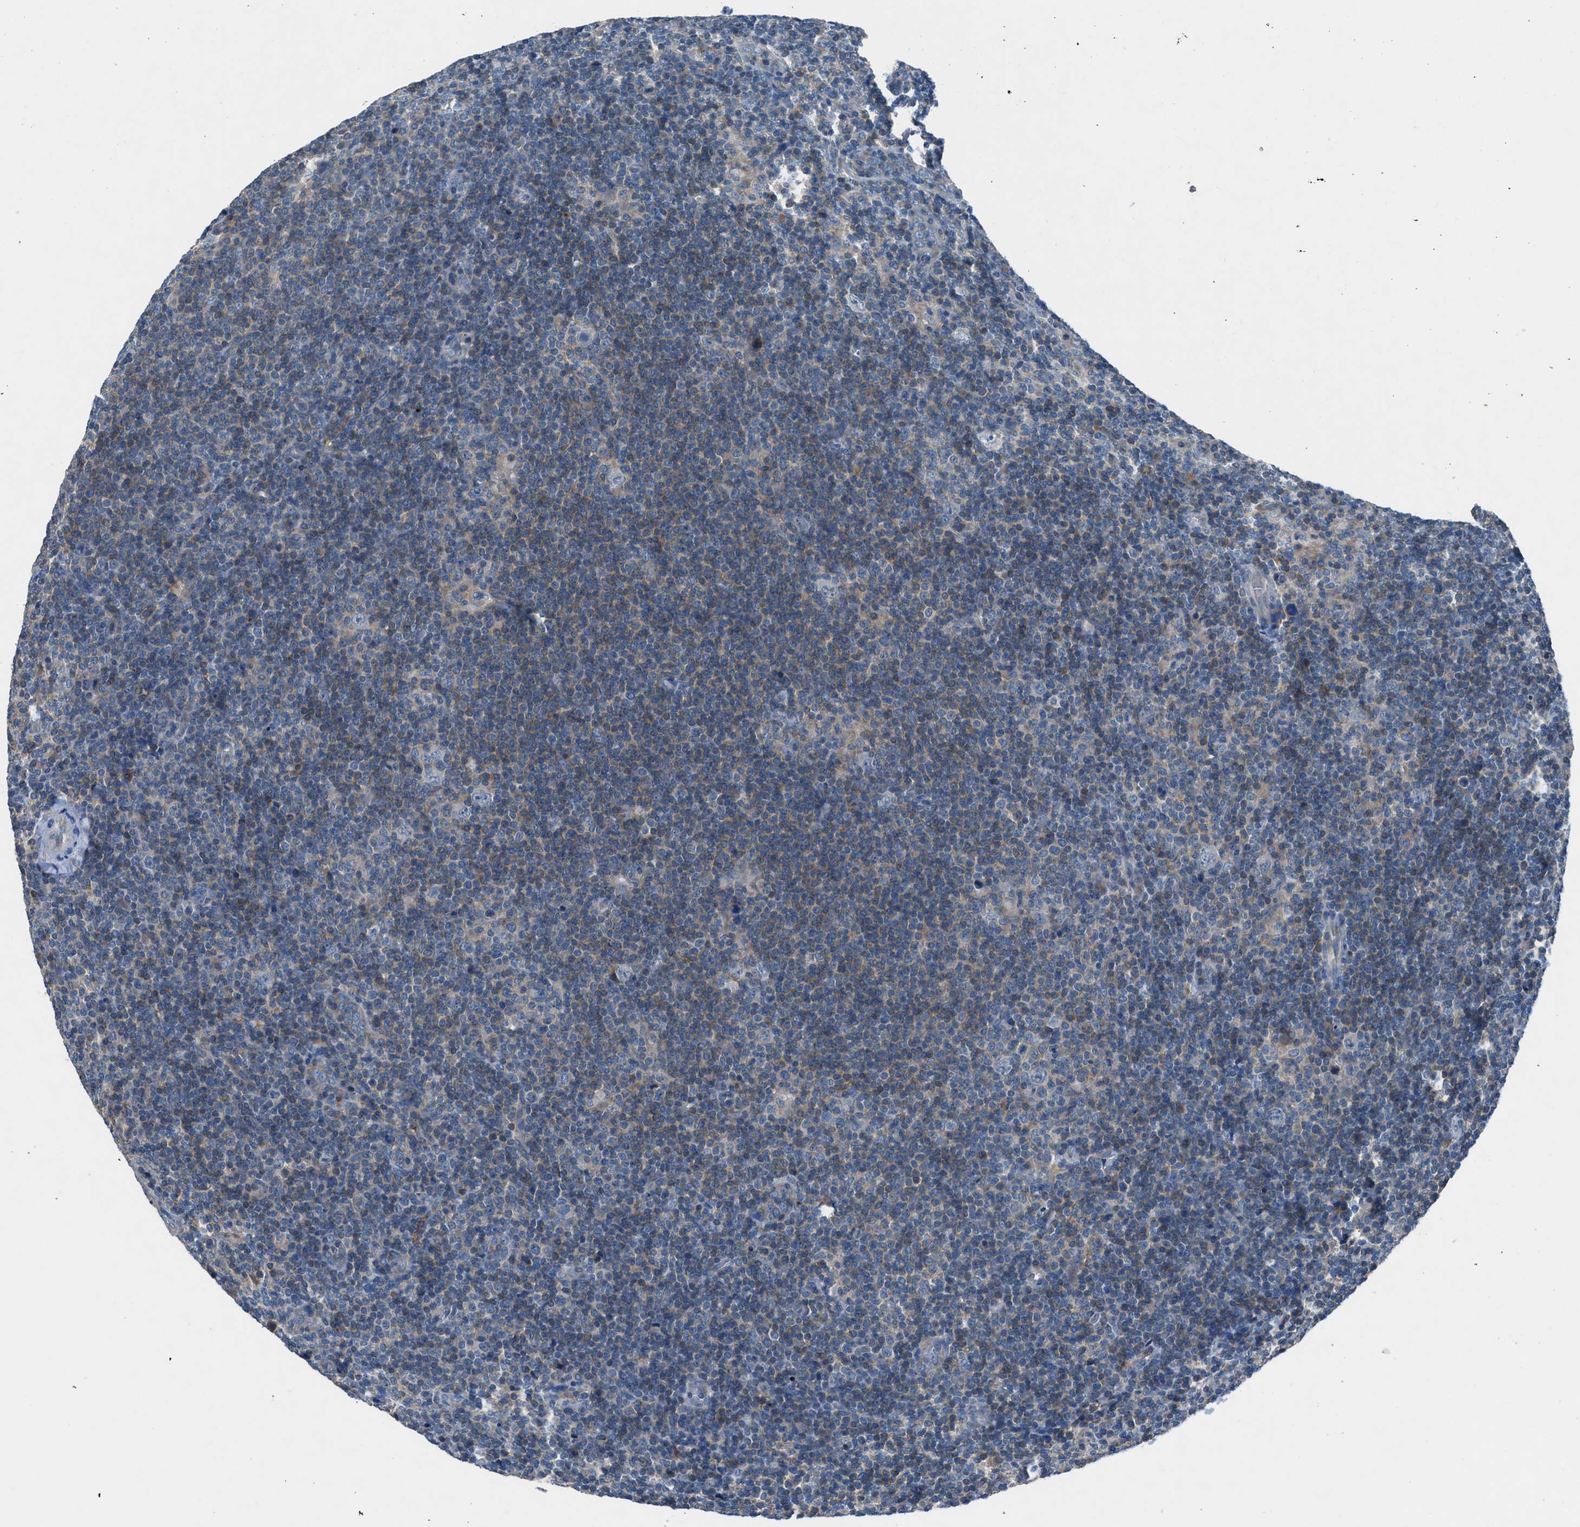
{"staining": {"intensity": "negative", "quantity": "none", "location": "none"}, "tissue": "lymphoma", "cell_type": "Tumor cells", "image_type": "cancer", "snomed": [{"axis": "morphology", "description": "Hodgkin's disease, NOS"}, {"axis": "topography", "description": "Lymph node"}], "caption": "Tumor cells are negative for protein expression in human lymphoma.", "gene": "BMP1", "patient": {"sex": "female", "age": 57}}